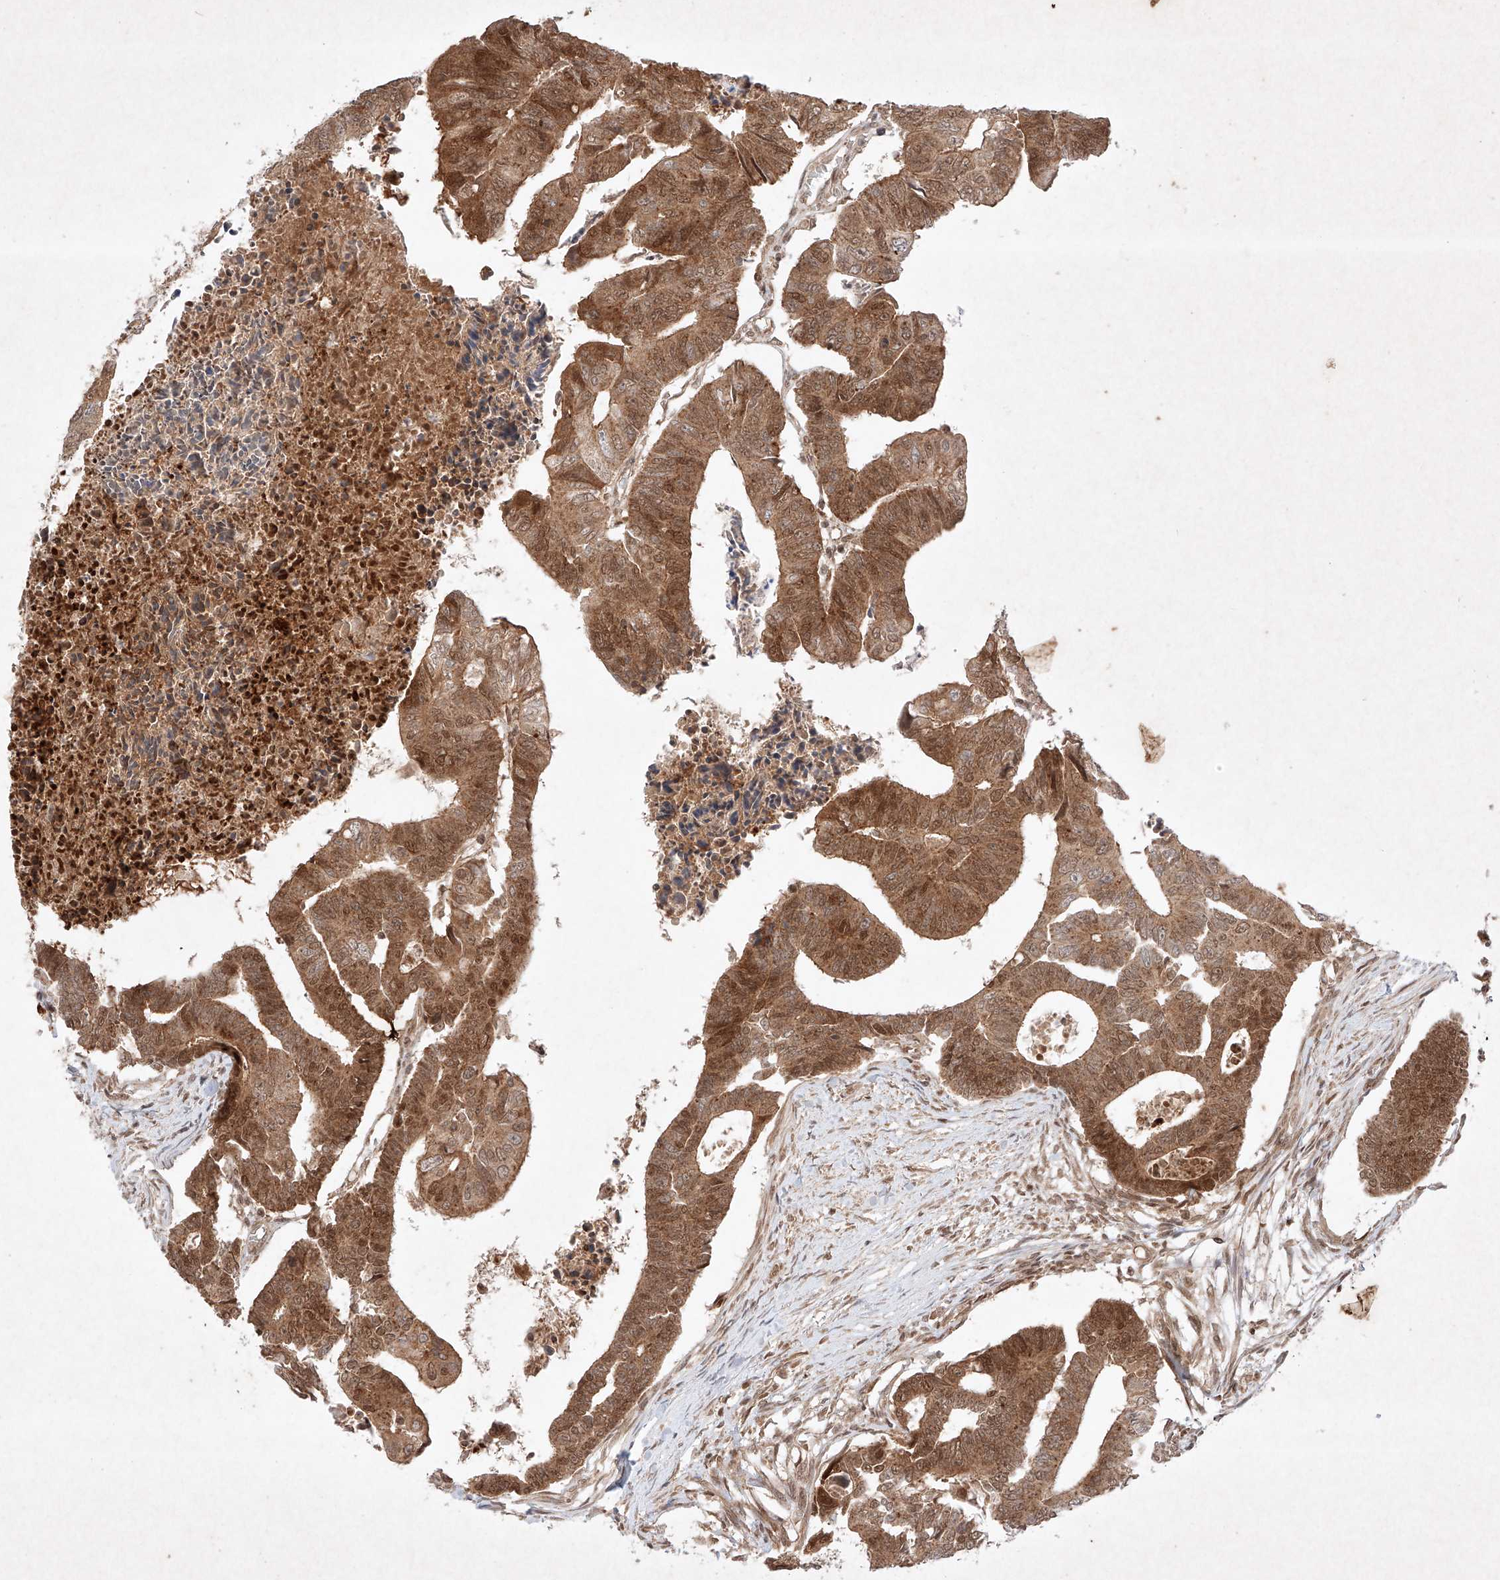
{"staining": {"intensity": "moderate", "quantity": ">75%", "location": "cytoplasmic/membranous,nuclear"}, "tissue": "colorectal cancer", "cell_type": "Tumor cells", "image_type": "cancer", "snomed": [{"axis": "morphology", "description": "Adenocarcinoma, NOS"}, {"axis": "topography", "description": "Rectum"}], "caption": "Protein staining of colorectal adenocarcinoma tissue displays moderate cytoplasmic/membranous and nuclear staining in approximately >75% of tumor cells. Using DAB (3,3'-diaminobenzidine) (brown) and hematoxylin (blue) stains, captured at high magnification using brightfield microscopy.", "gene": "RNF31", "patient": {"sex": "female", "age": 65}}